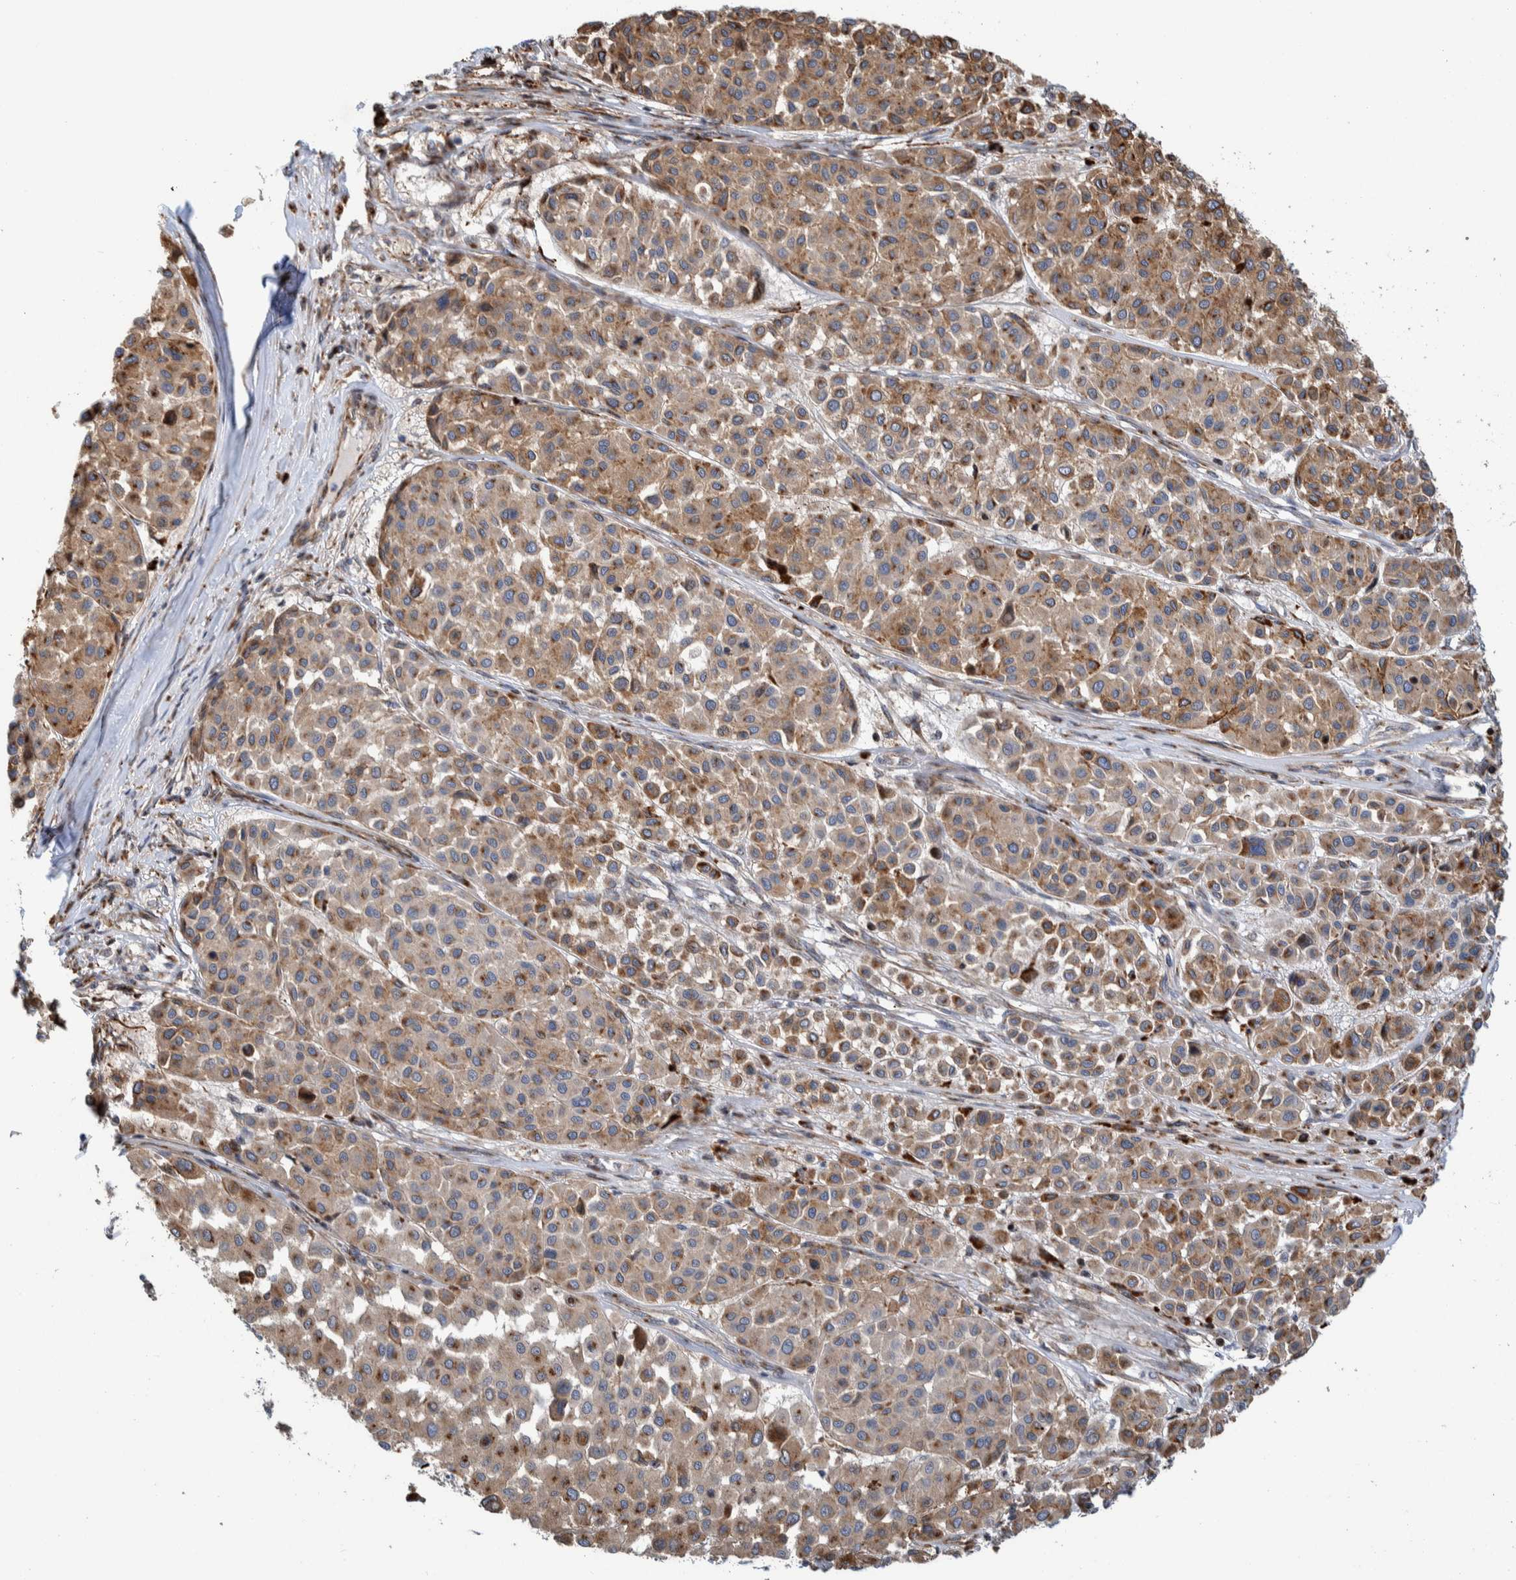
{"staining": {"intensity": "moderate", "quantity": ">75%", "location": "cytoplasmic/membranous"}, "tissue": "melanoma", "cell_type": "Tumor cells", "image_type": "cancer", "snomed": [{"axis": "morphology", "description": "Malignant melanoma, Metastatic site"}, {"axis": "topography", "description": "Soft tissue"}], "caption": "The micrograph demonstrates staining of melanoma, revealing moderate cytoplasmic/membranous protein staining (brown color) within tumor cells. (Stains: DAB in brown, nuclei in blue, Microscopy: brightfield microscopy at high magnification).", "gene": "CCDC57", "patient": {"sex": "male", "age": 41}}